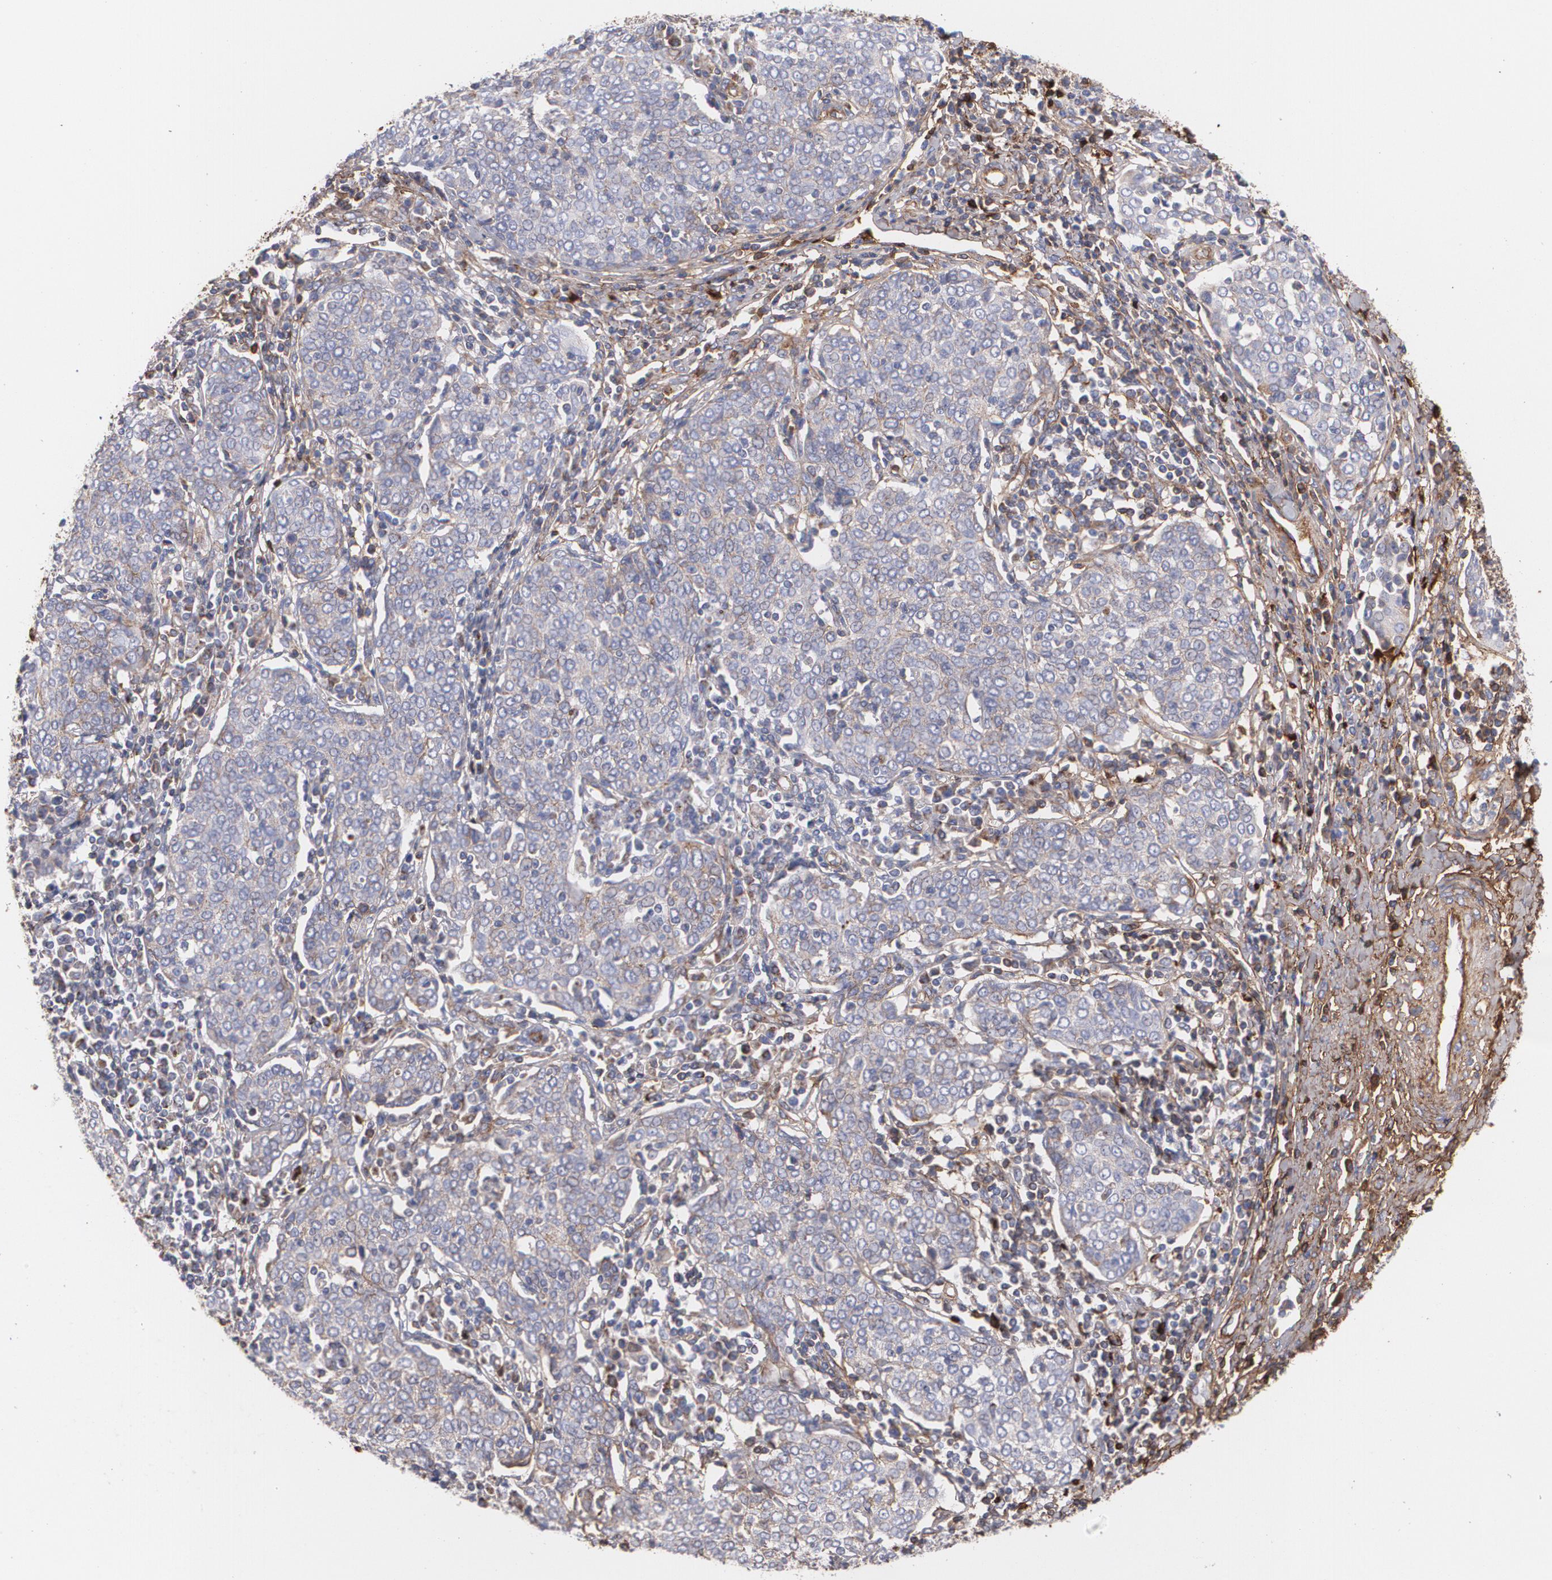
{"staining": {"intensity": "moderate", "quantity": ">75%", "location": "cytoplasmic/membranous"}, "tissue": "cervical cancer", "cell_type": "Tumor cells", "image_type": "cancer", "snomed": [{"axis": "morphology", "description": "Squamous cell carcinoma, NOS"}, {"axis": "topography", "description": "Cervix"}], "caption": "Immunohistochemistry staining of cervical cancer (squamous cell carcinoma), which shows medium levels of moderate cytoplasmic/membranous expression in about >75% of tumor cells indicating moderate cytoplasmic/membranous protein staining. The staining was performed using DAB (3,3'-diaminobenzidine) (brown) for protein detection and nuclei were counterstained in hematoxylin (blue).", "gene": "FBLN1", "patient": {"sex": "female", "age": 40}}